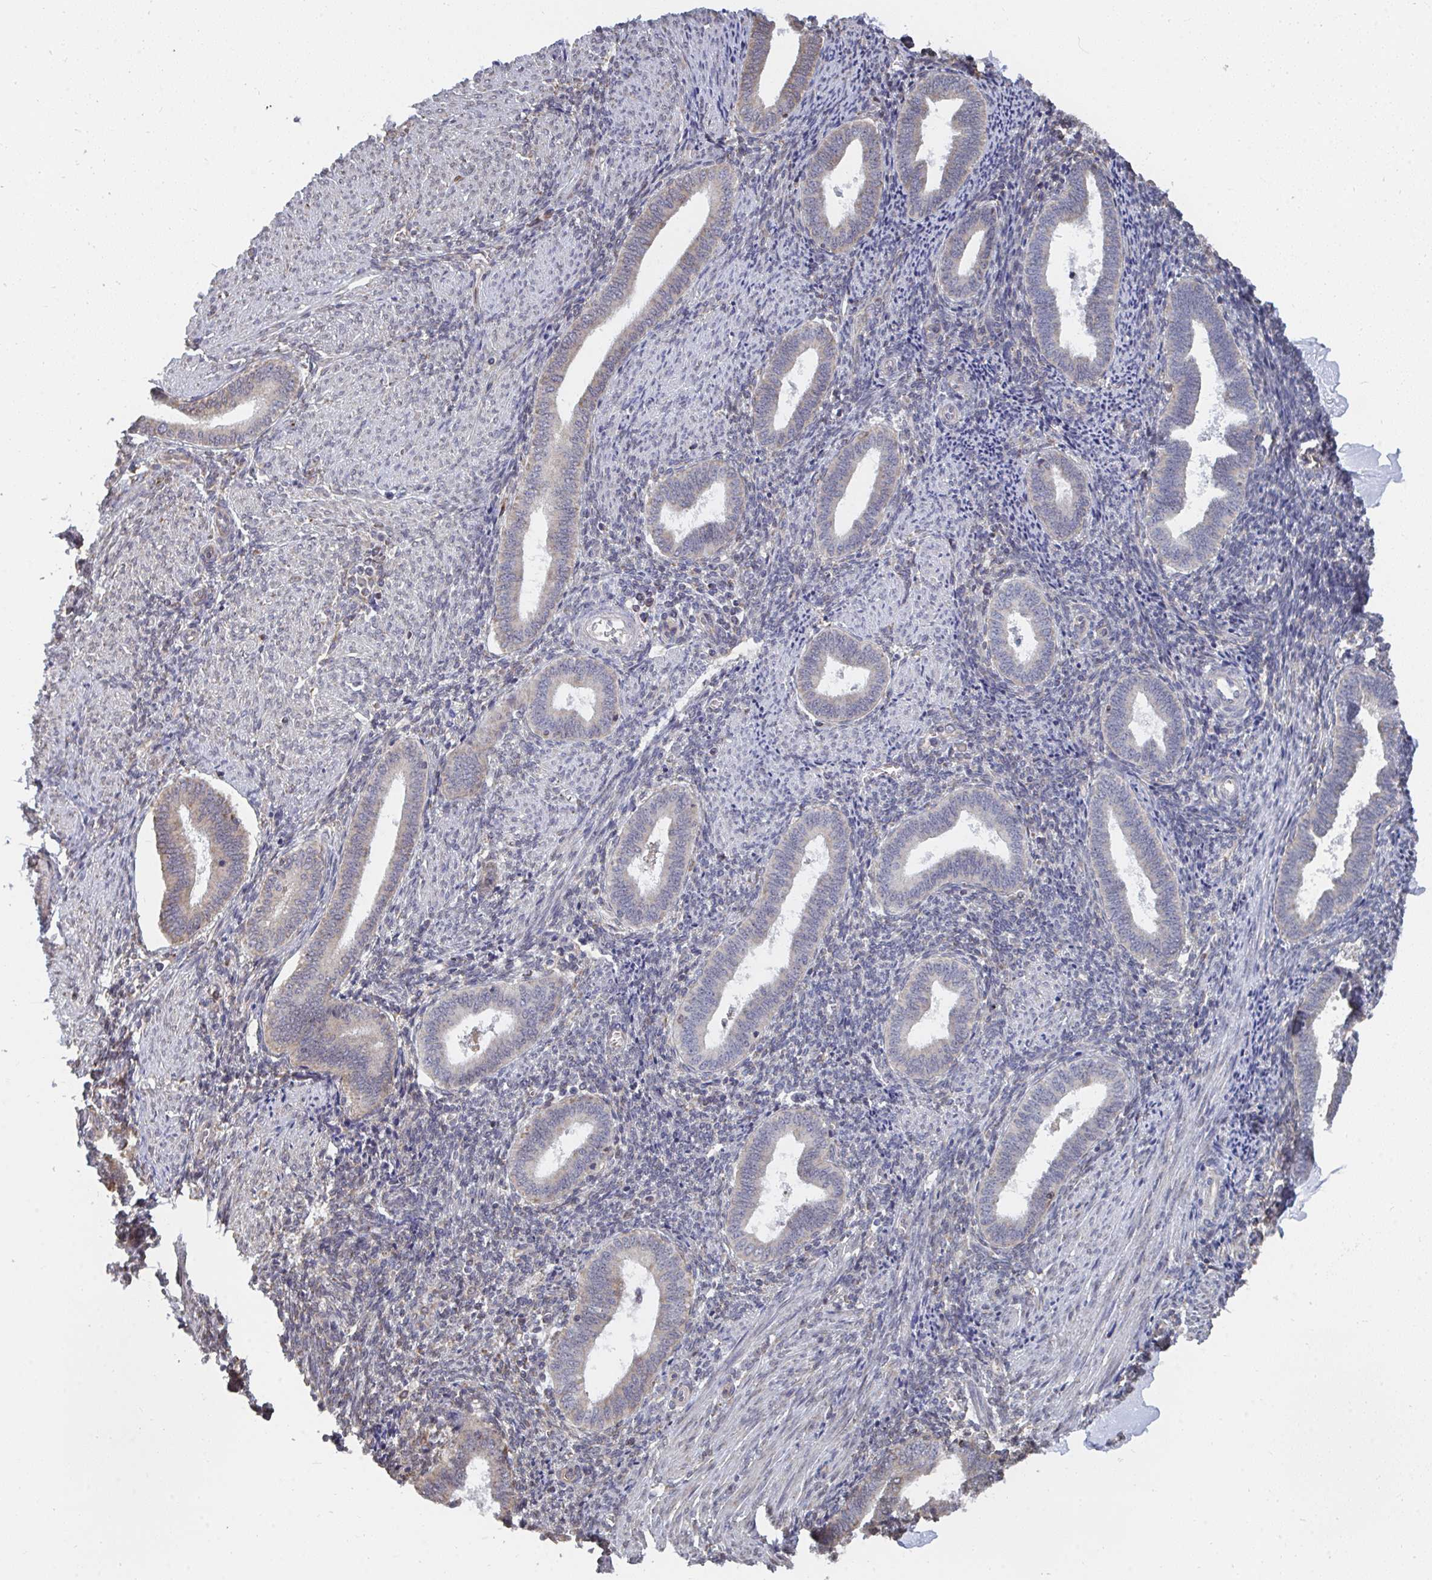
{"staining": {"intensity": "negative", "quantity": "none", "location": "none"}, "tissue": "endometrium", "cell_type": "Cells in endometrial stroma", "image_type": "normal", "snomed": [{"axis": "morphology", "description": "Normal tissue, NOS"}, {"axis": "topography", "description": "Endometrium"}], "caption": "IHC photomicrograph of normal human endometrium stained for a protein (brown), which reveals no positivity in cells in endometrial stroma.", "gene": "ELAVL1", "patient": {"sex": "female", "age": 42}}